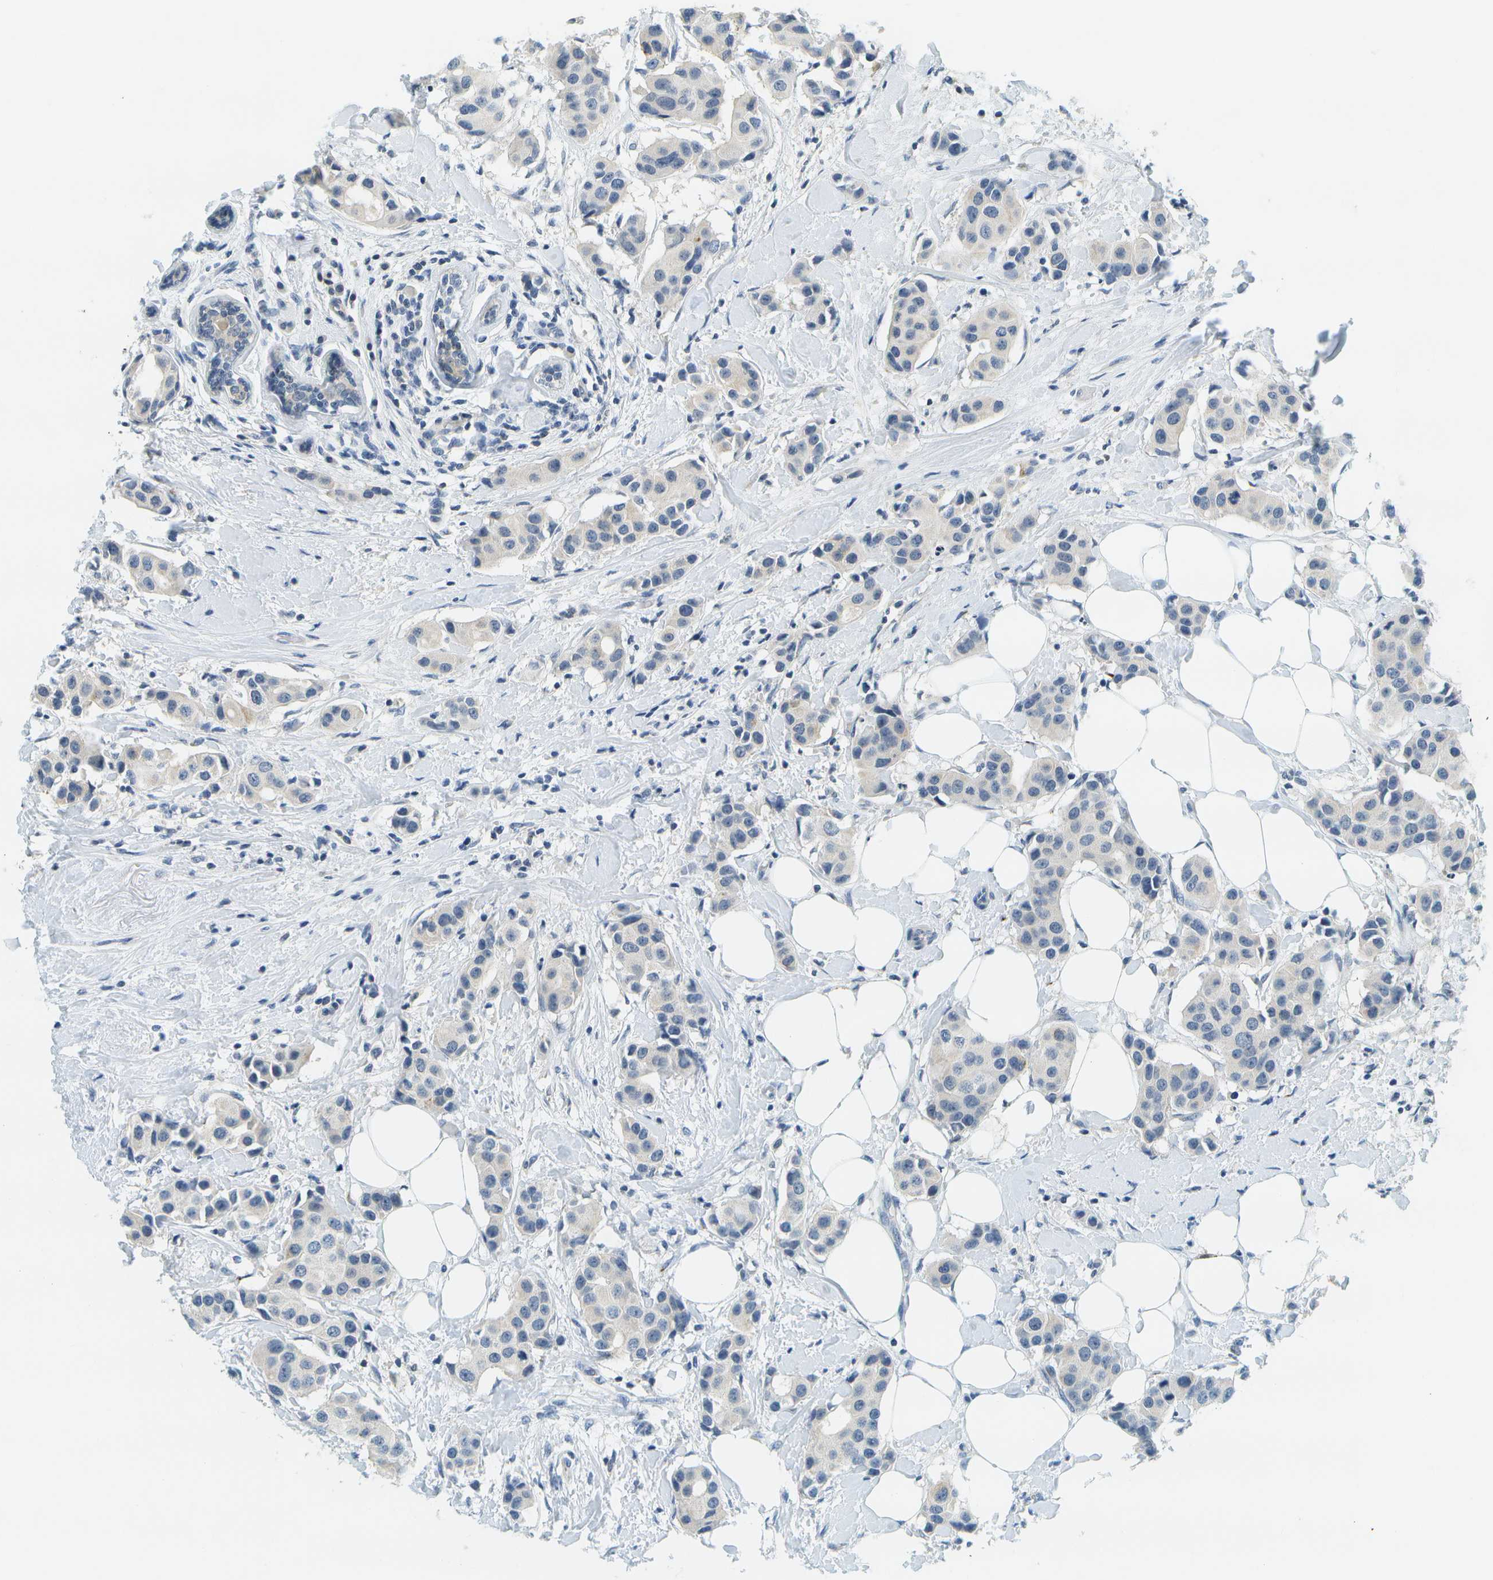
{"staining": {"intensity": "negative", "quantity": "none", "location": "none"}, "tissue": "breast cancer", "cell_type": "Tumor cells", "image_type": "cancer", "snomed": [{"axis": "morphology", "description": "Normal tissue, NOS"}, {"axis": "morphology", "description": "Duct carcinoma"}, {"axis": "topography", "description": "Breast"}], "caption": "Immunohistochemistry image of neoplastic tissue: human breast invasive ductal carcinoma stained with DAB (3,3'-diaminobenzidine) exhibits no significant protein staining in tumor cells. The staining was performed using DAB (3,3'-diaminobenzidine) to visualize the protein expression in brown, while the nuclei were stained in blue with hematoxylin (Magnification: 20x).", "gene": "RASGRP2", "patient": {"sex": "female", "age": 39}}